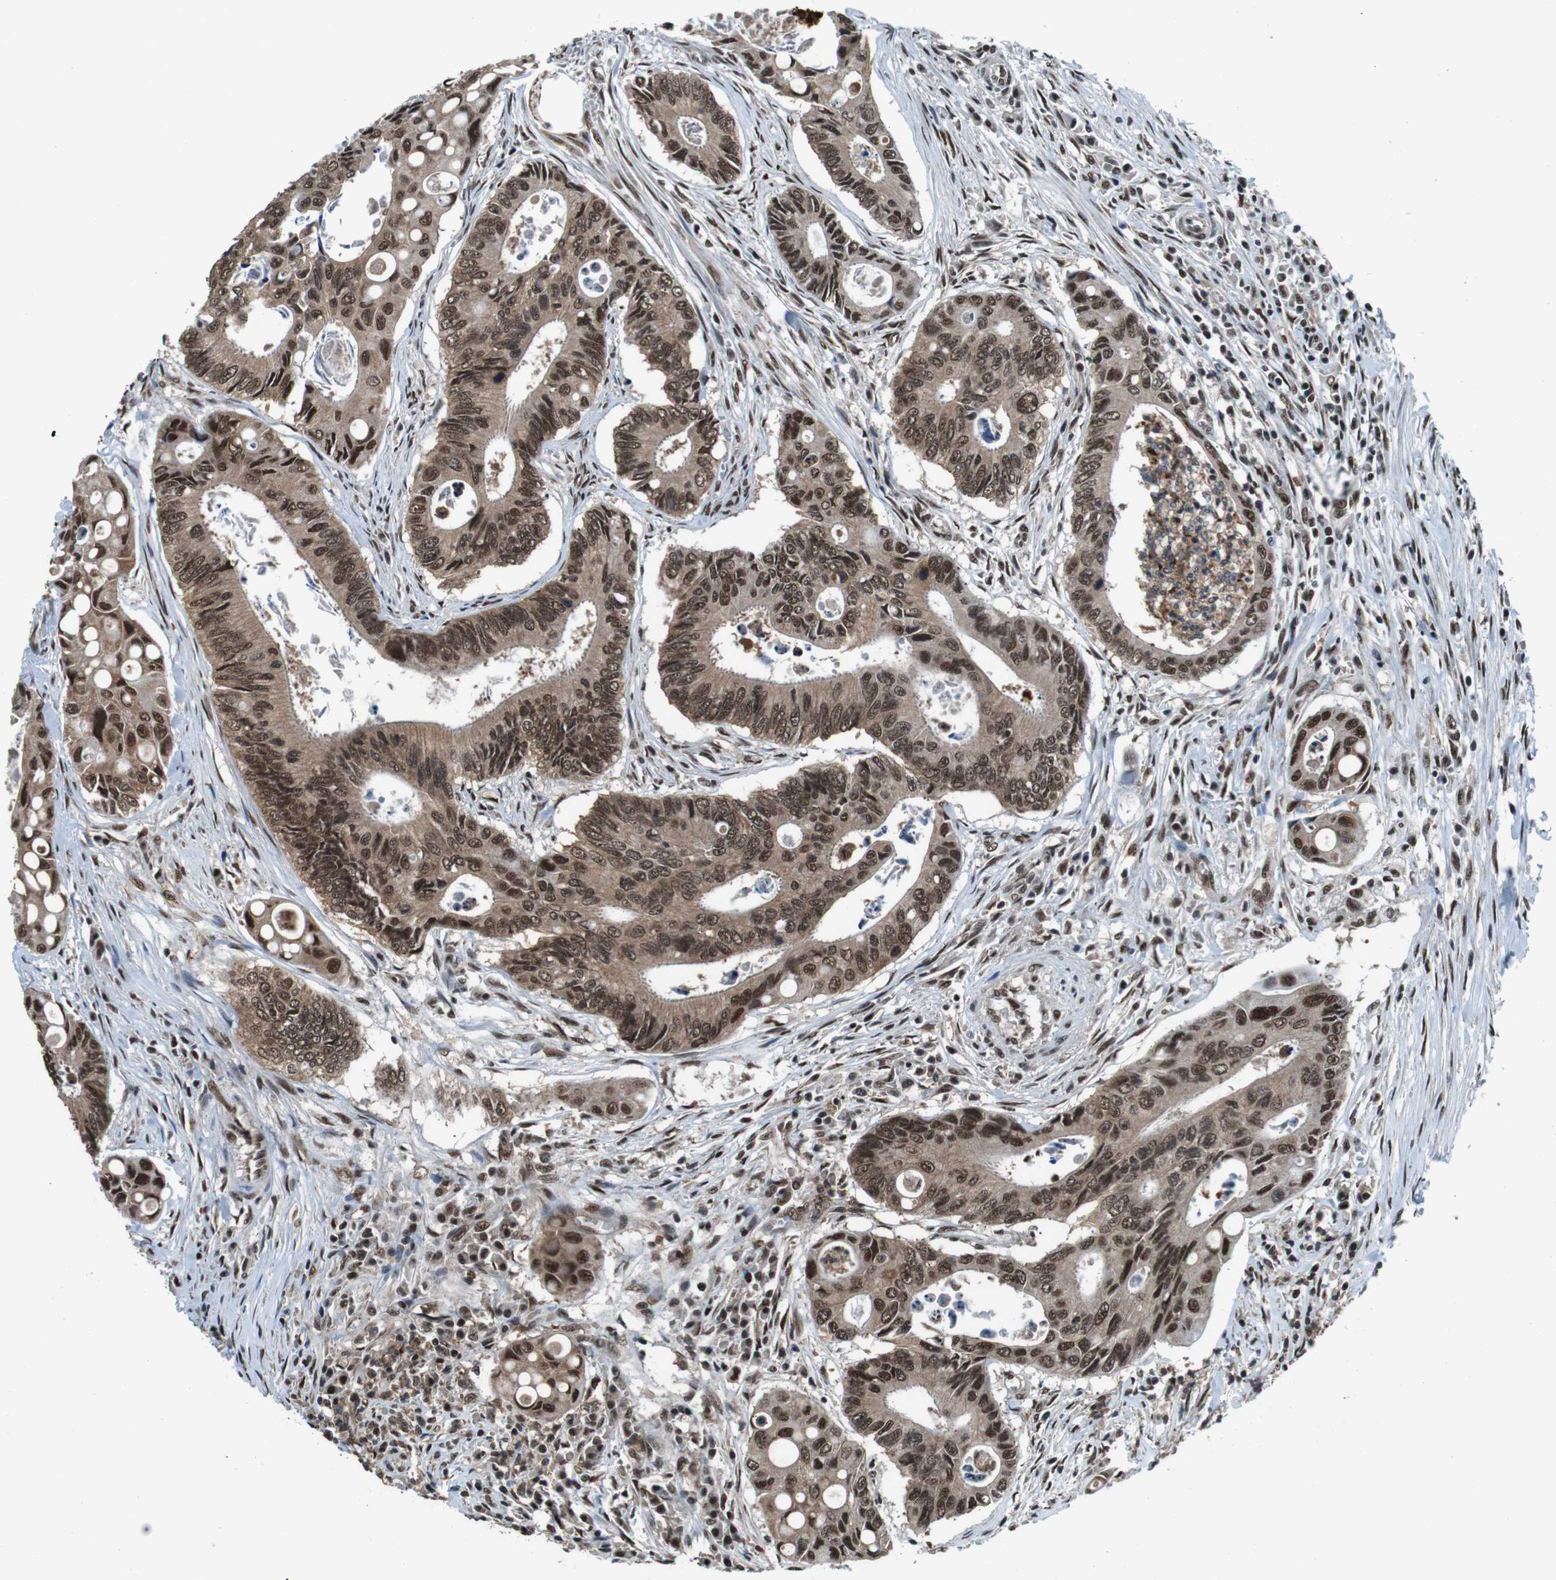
{"staining": {"intensity": "moderate", "quantity": ">75%", "location": "cytoplasmic/membranous,nuclear"}, "tissue": "colorectal cancer", "cell_type": "Tumor cells", "image_type": "cancer", "snomed": [{"axis": "morphology", "description": "Inflammation, NOS"}, {"axis": "morphology", "description": "Adenocarcinoma, NOS"}, {"axis": "topography", "description": "Colon"}], "caption": "Protein analysis of colorectal adenocarcinoma tissue shows moderate cytoplasmic/membranous and nuclear positivity in about >75% of tumor cells.", "gene": "NR4A2", "patient": {"sex": "male", "age": 72}}